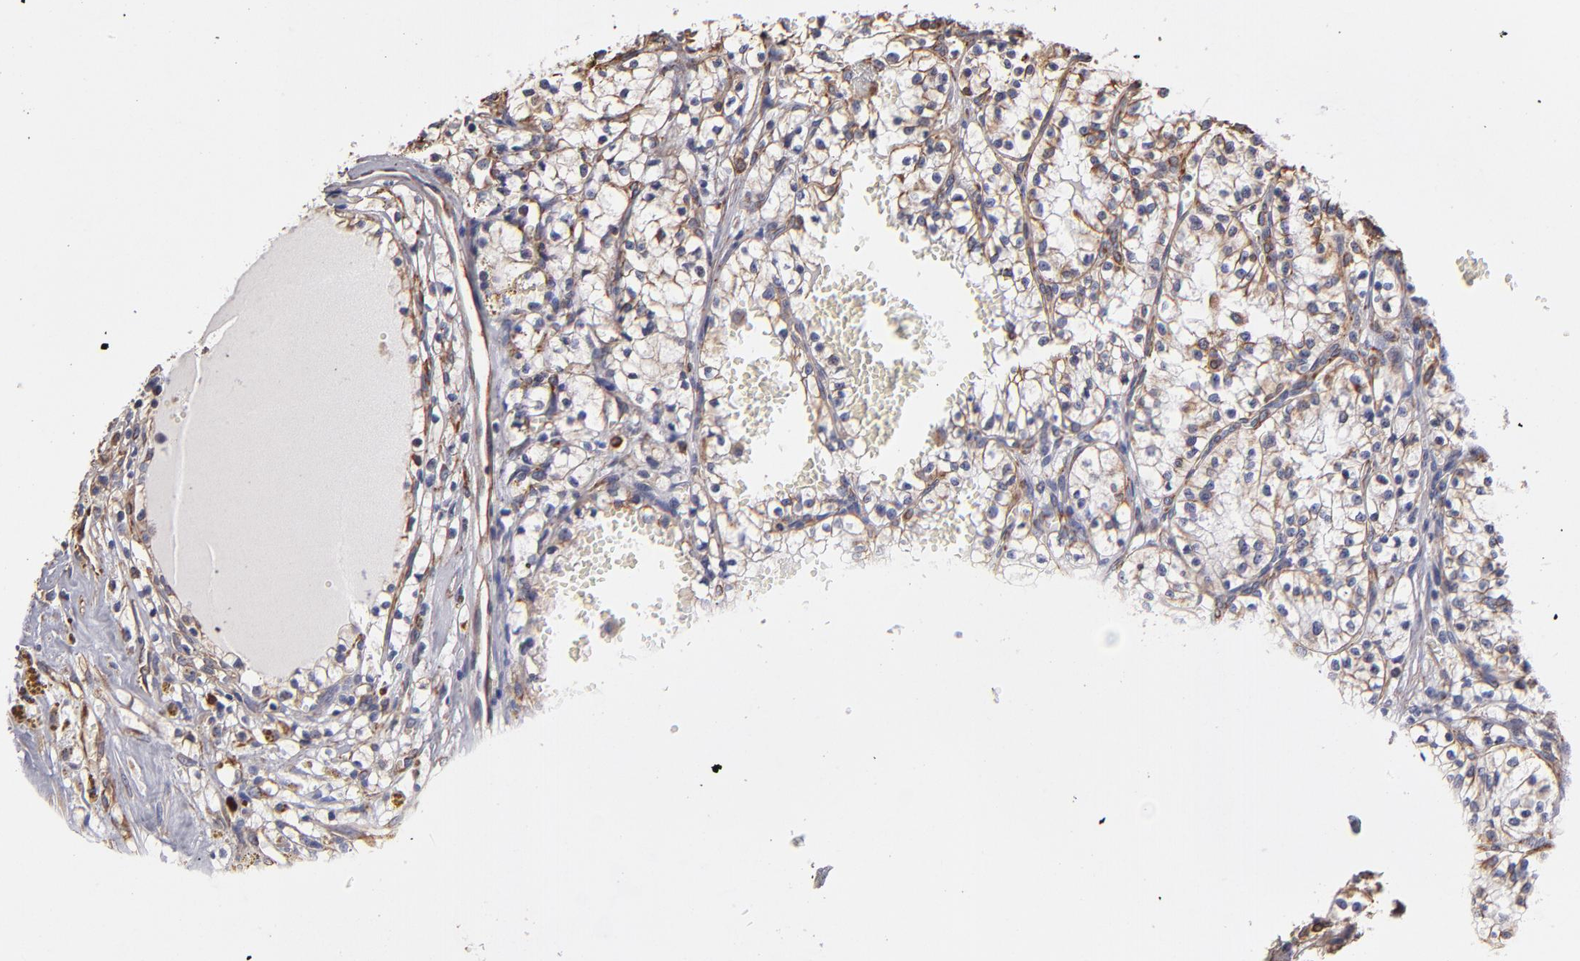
{"staining": {"intensity": "negative", "quantity": "none", "location": "none"}, "tissue": "renal cancer", "cell_type": "Tumor cells", "image_type": "cancer", "snomed": [{"axis": "morphology", "description": "Adenocarcinoma, NOS"}, {"axis": "topography", "description": "Kidney"}], "caption": "A micrograph of human renal cancer is negative for staining in tumor cells.", "gene": "ABCC1", "patient": {"sex": "male", "age": 61}}